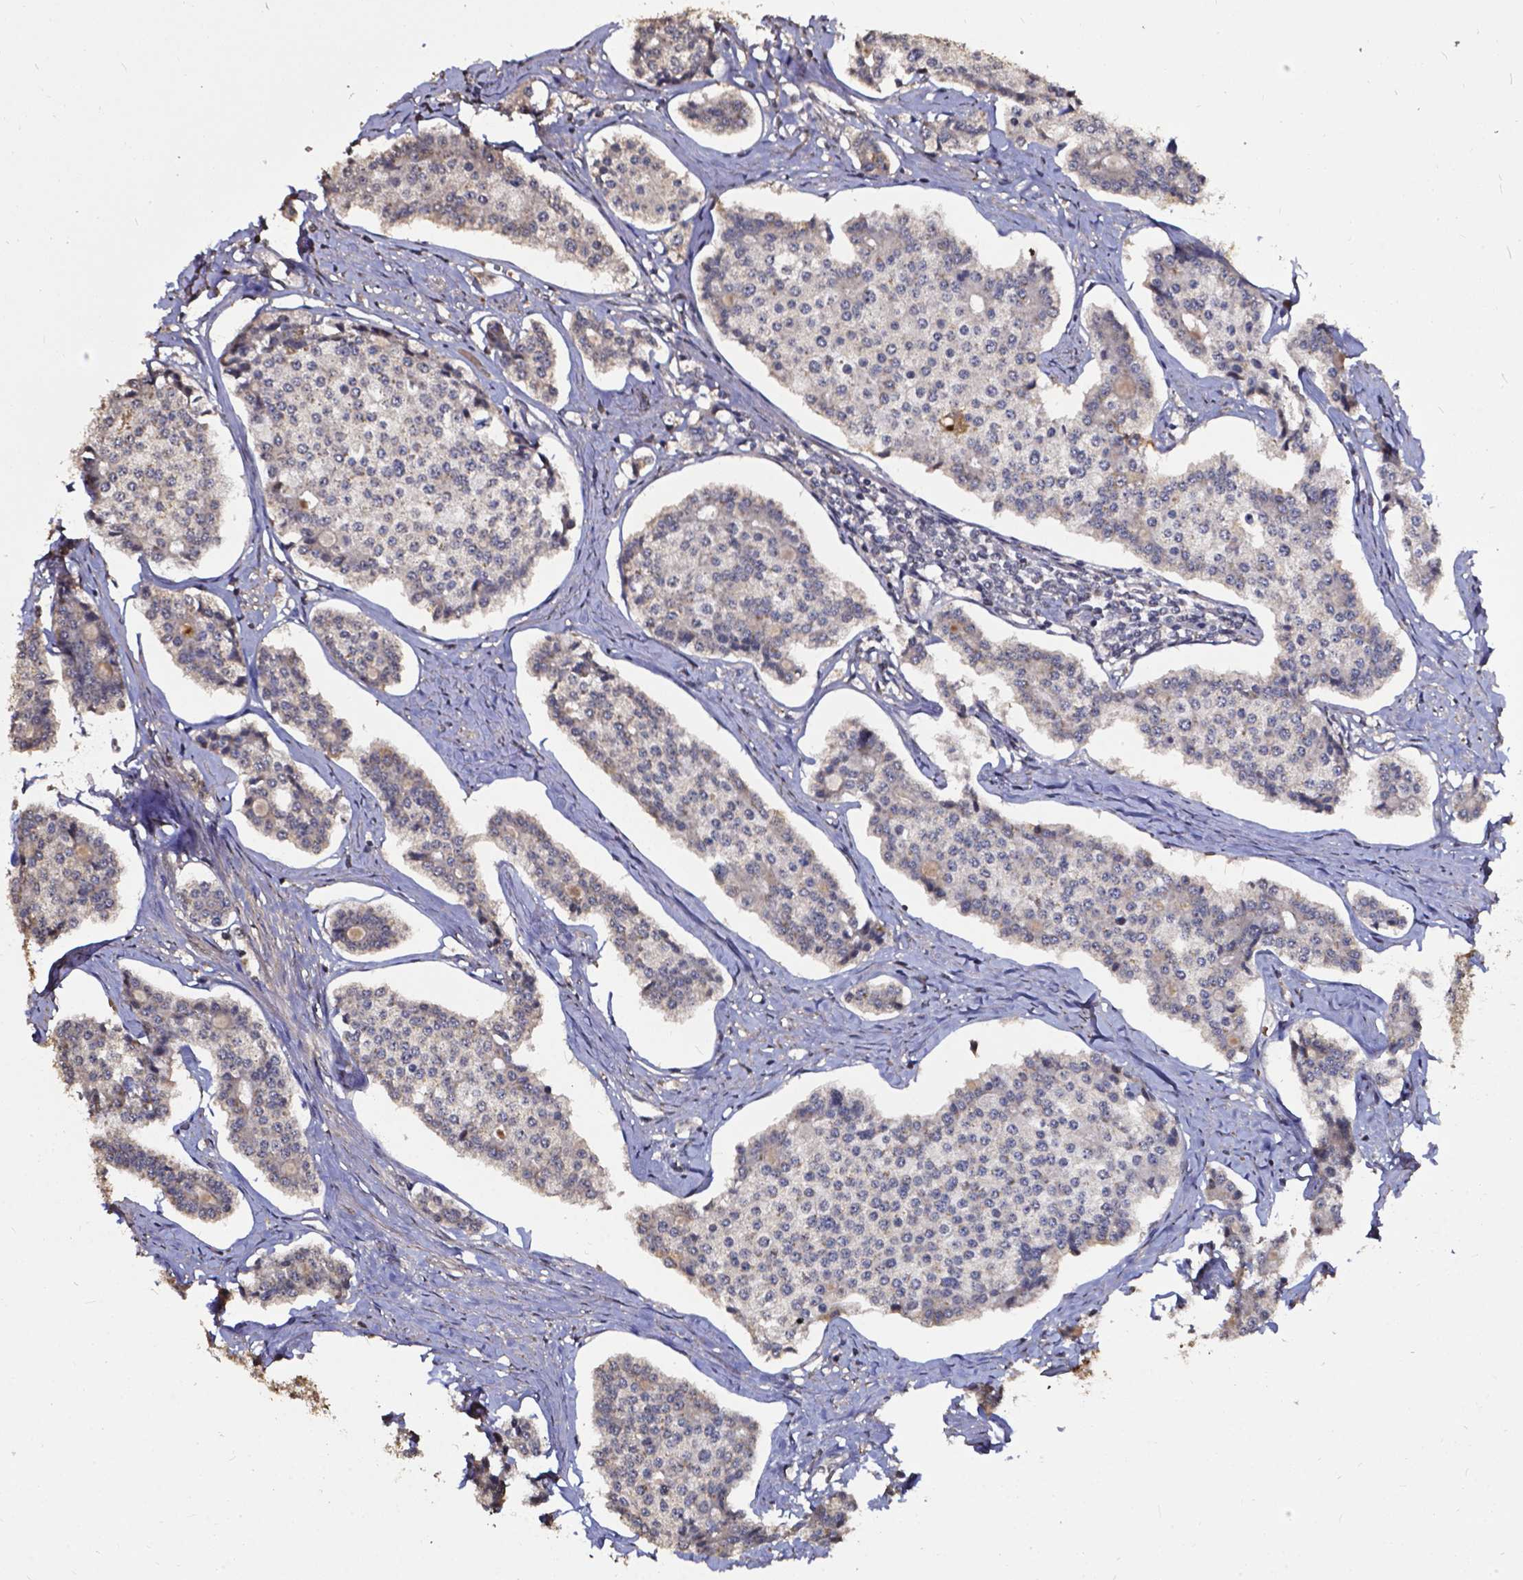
{"staining": {"intensity": "negative", "quantity": "none", "location": "none"}, "tissue": "carcinoid", "cell_type": "Tumor cells", "image_type": "cancer", "snomed": [{"axis": "morphology", "description": "Carcinoid, malignant, NOS"}, {"axis": "topography", "description": "Small intestine"}], "caption": "There is no significant positivity in tumor cells of malignant carcinoid.", "gene": "GLRA2", "patient": {"sex": "female", "age": 65}}